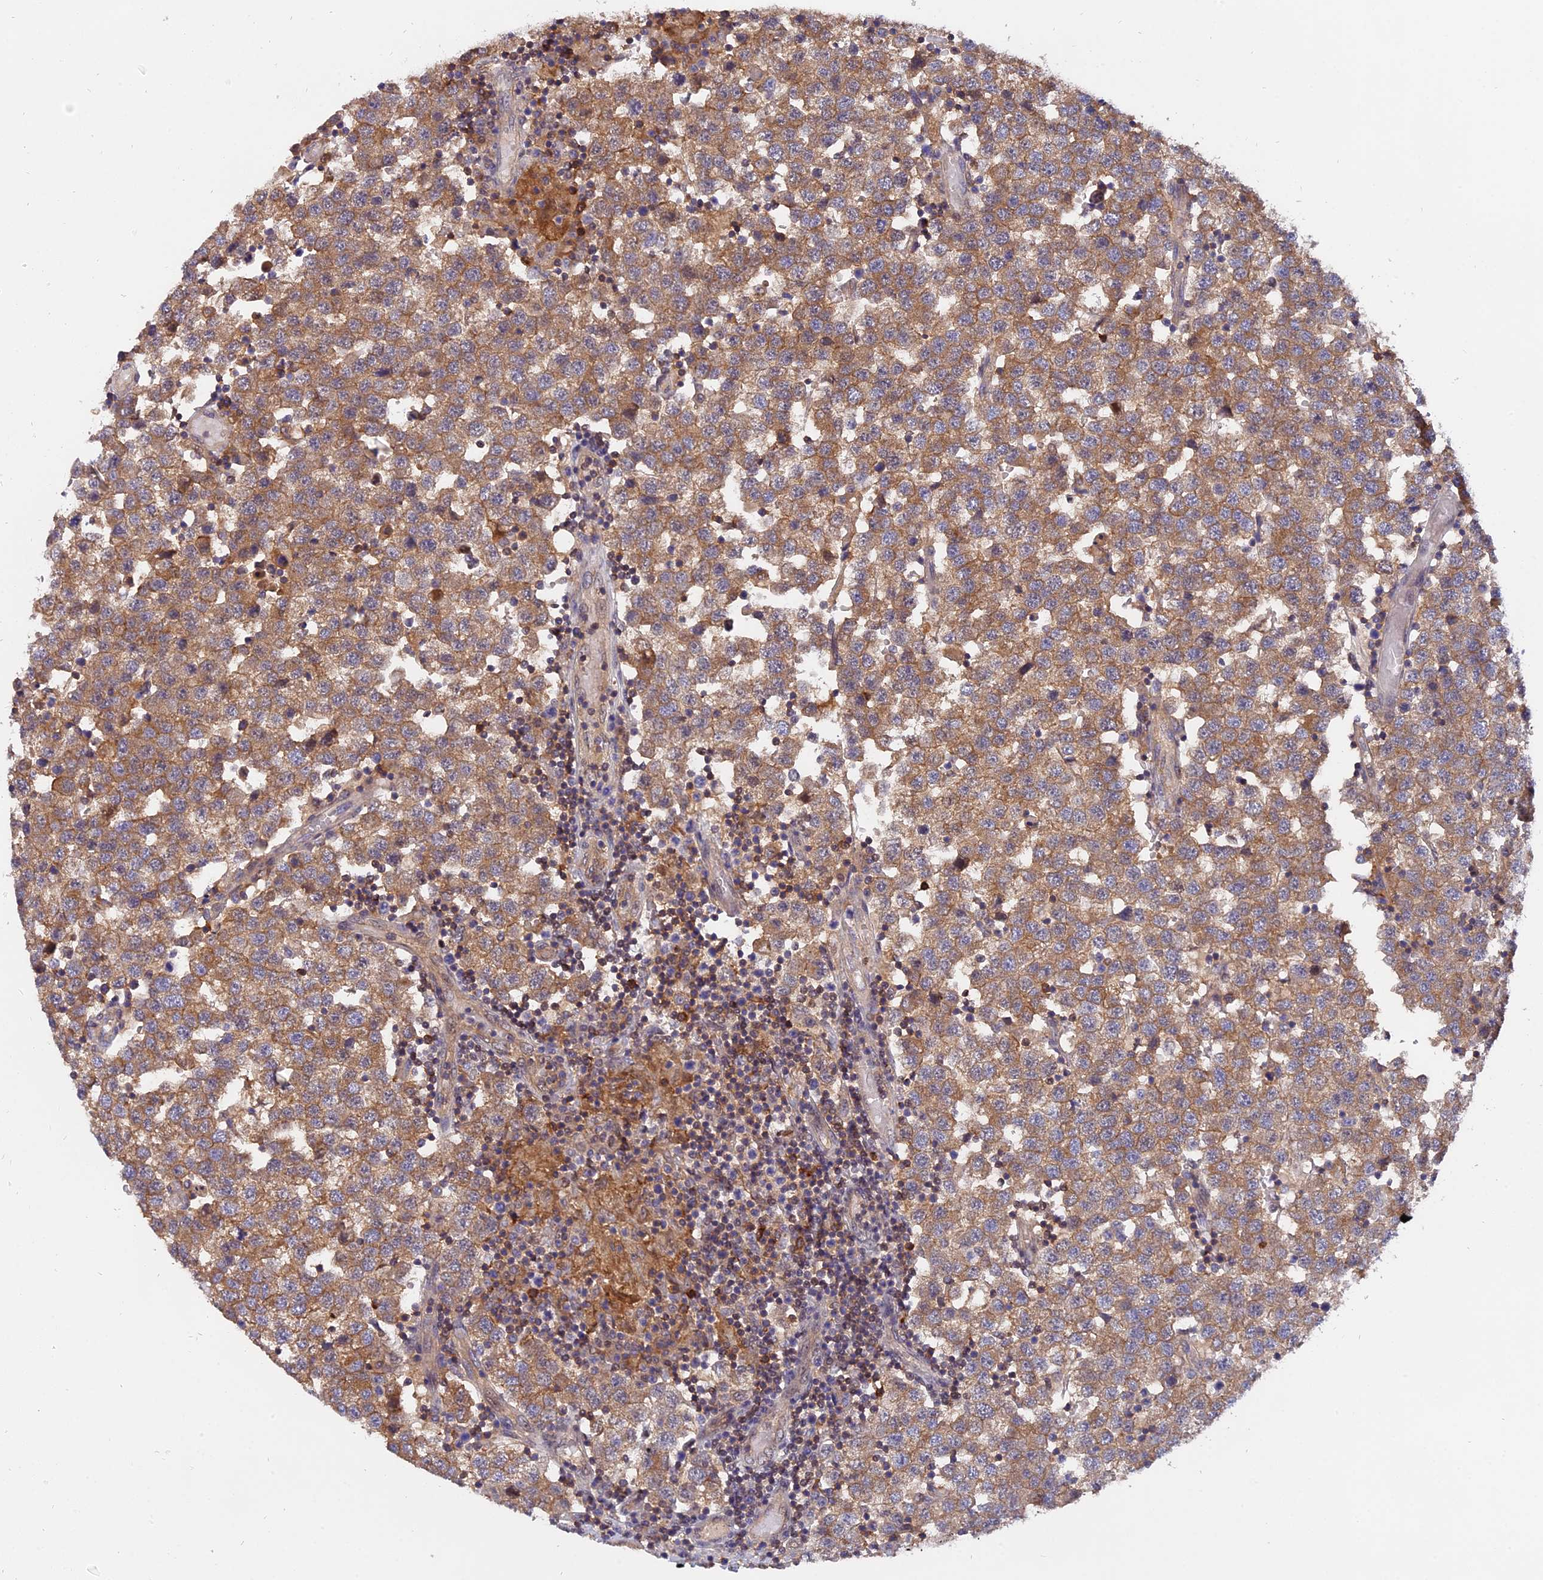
{"staining": {"intensity": "moderate", "quantity": ">75%", "location": "cytoplasmic/membranous"}, "tissue": "testis cancer", "cell_type": "Tumor cells", "image_type": "cancer", "snomed": [{"axis": "morphology", "description": "Seminoma, NOS"}, {"axis": "topography", "description": "Testis"}], "caption": "A high-resolution image shows IHC staining of seminoma (testis), which exhibits moderate cytoplasmic/membranous staining in about >75% of tumor cells.", "gene": "FAM118B", "patient": {"sex": "male", "age": 34}}